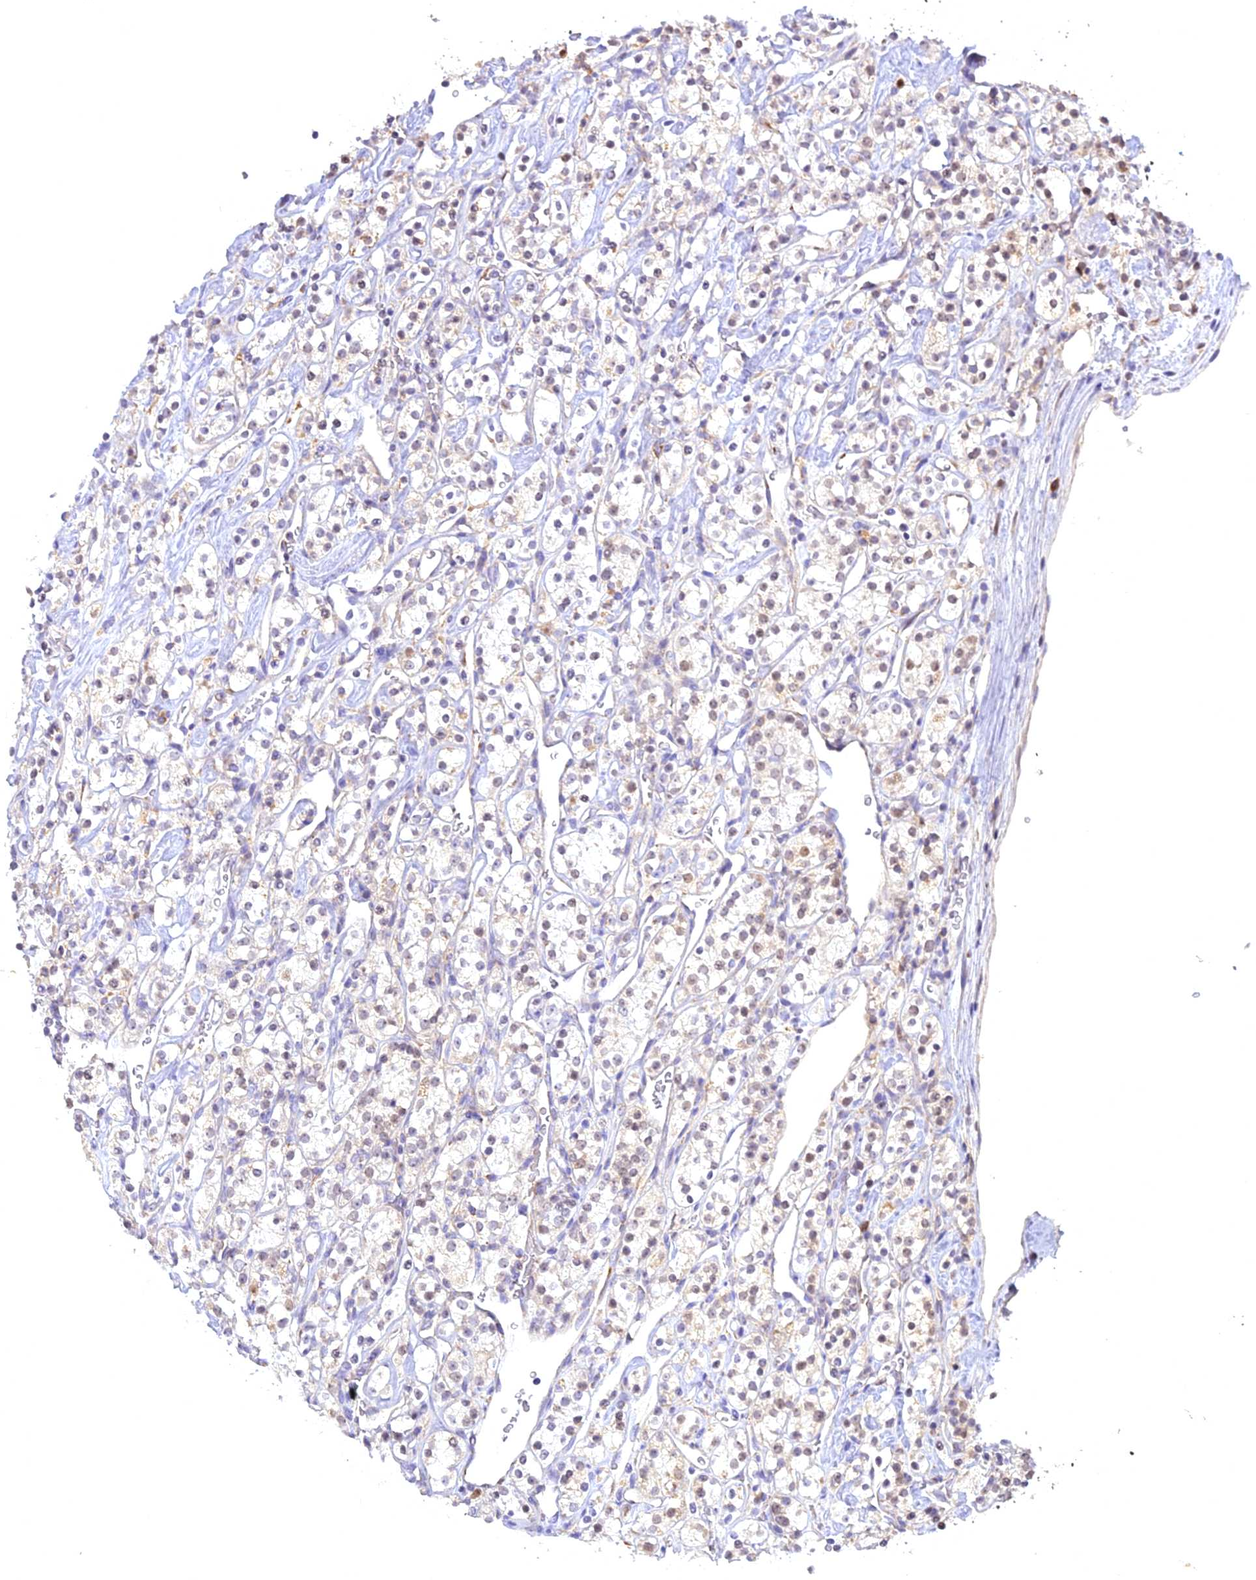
{"staining": {"intensity": "weak", "quantity": "<25%", "location": "cytoplasmic/membranous,nuclear"}, "tissue": "renal cancer", "cell_type": "Tumor cells", "image_type": "cancer", "snomed": [{"axis": "morphology", "description": "Adenocarcinoma, NOS"}, {"axis": "topography", "description": "Kidney"}], "caption": "The photomicrograph exhibits no staining of tumor cells in renal cancer.", "gene": "CENPV", "patient": {"sex": "male", "age": 77}}